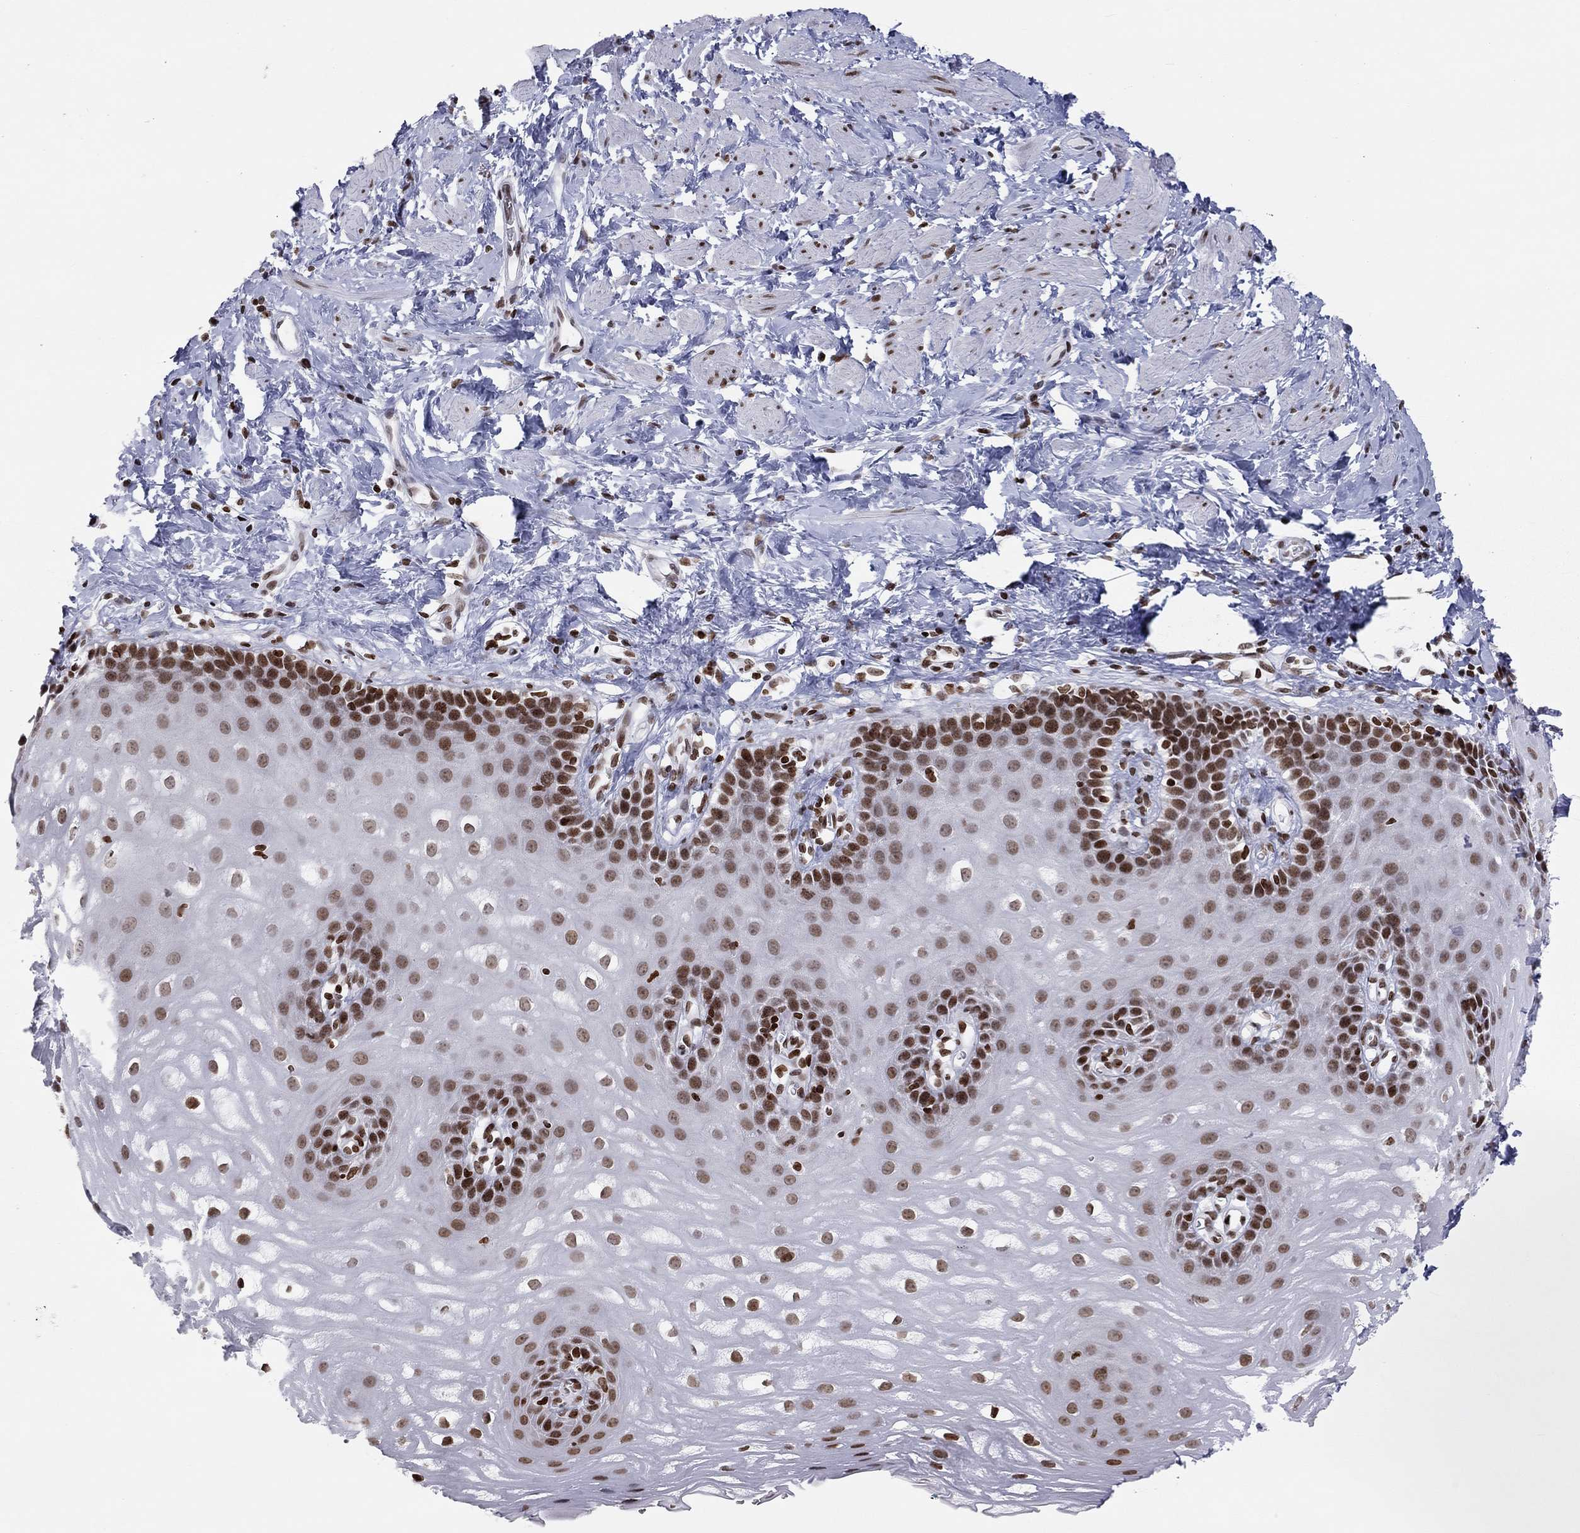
{"staining": {"intensity": "strong", "quantity": "<25%", "location": "nuclear"}, "tissue": "esophagus", "cell_type": "Squamous epithelial cells", "image_type": "normal", "snomed": [{"axis": "morphology", "description": "Normal tissue, NOS"}, {"axis": "topography", "description": "Esophagus"}], "caption": "Protein positivity by IHC shows strong nuclear staining in approximately <25% of squamous epithelial cells in unremarkable esophagus. (brown staining indicates protein expression, while blue staining denotes nuclei).", "gene": "H2AX", "patient": {"sex": "male", "age": 64}}